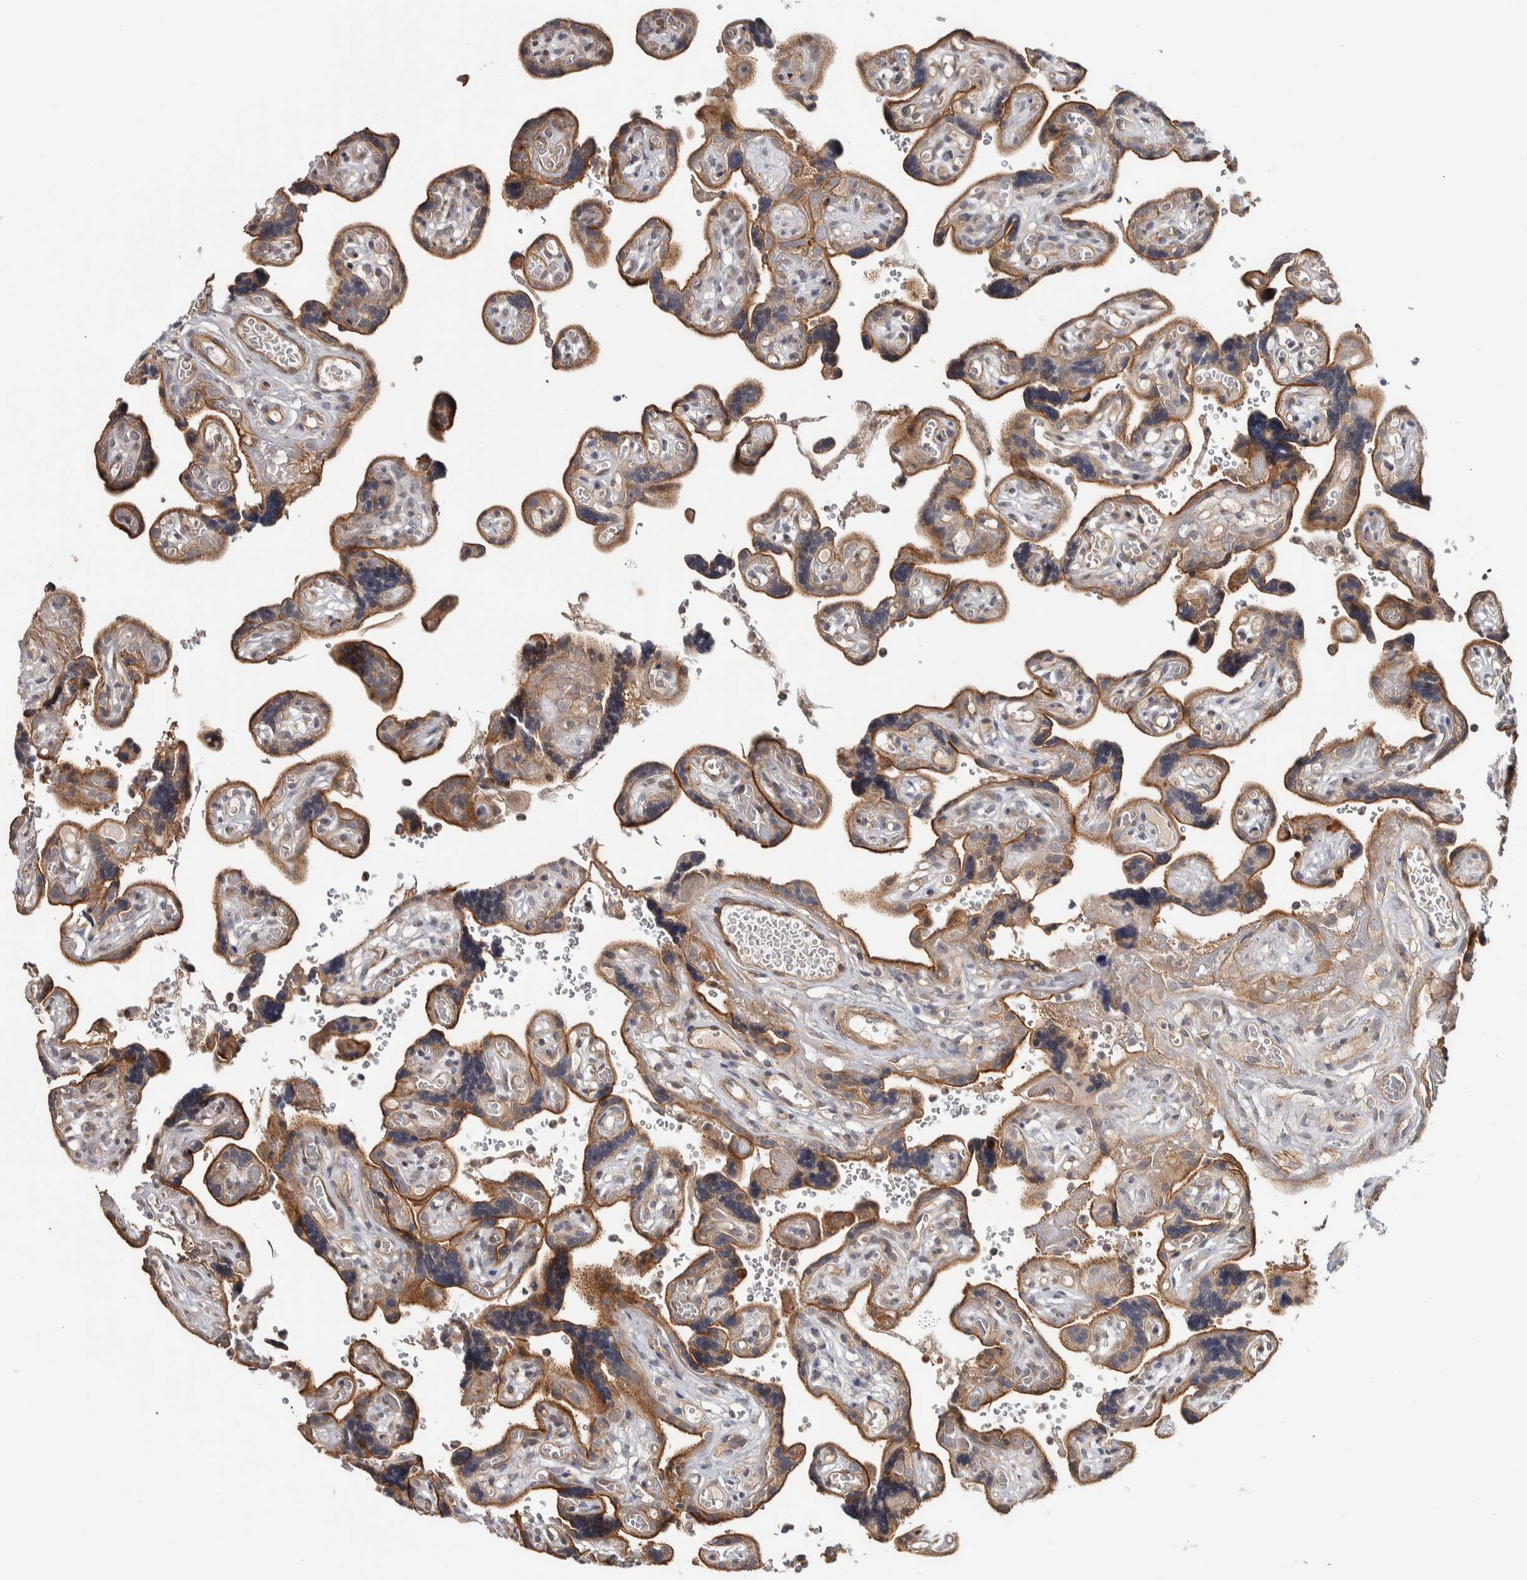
{"staining": {"intensity": "weak", "quantity": "25%-75%", "location": "cytoplasmic/membranous"}, "tissue": "placenta", "cell_type": "Decidual cells", "image_type": "normal", "snomed": [{"axis": "morphology", "description": "Normal tissue, NOS"}, {"axis": "topography", "description": "Placenta"}], "caption": "The photomicrograph reveals immunohistochemical staining of unremarkable placenta. There is weak cytoplasmic/membranous expression is appreciated in approximately 25%-75% of decidual cells.", "gene": "CHMP4C", "patient": {"sex": "female", "age": 30}}